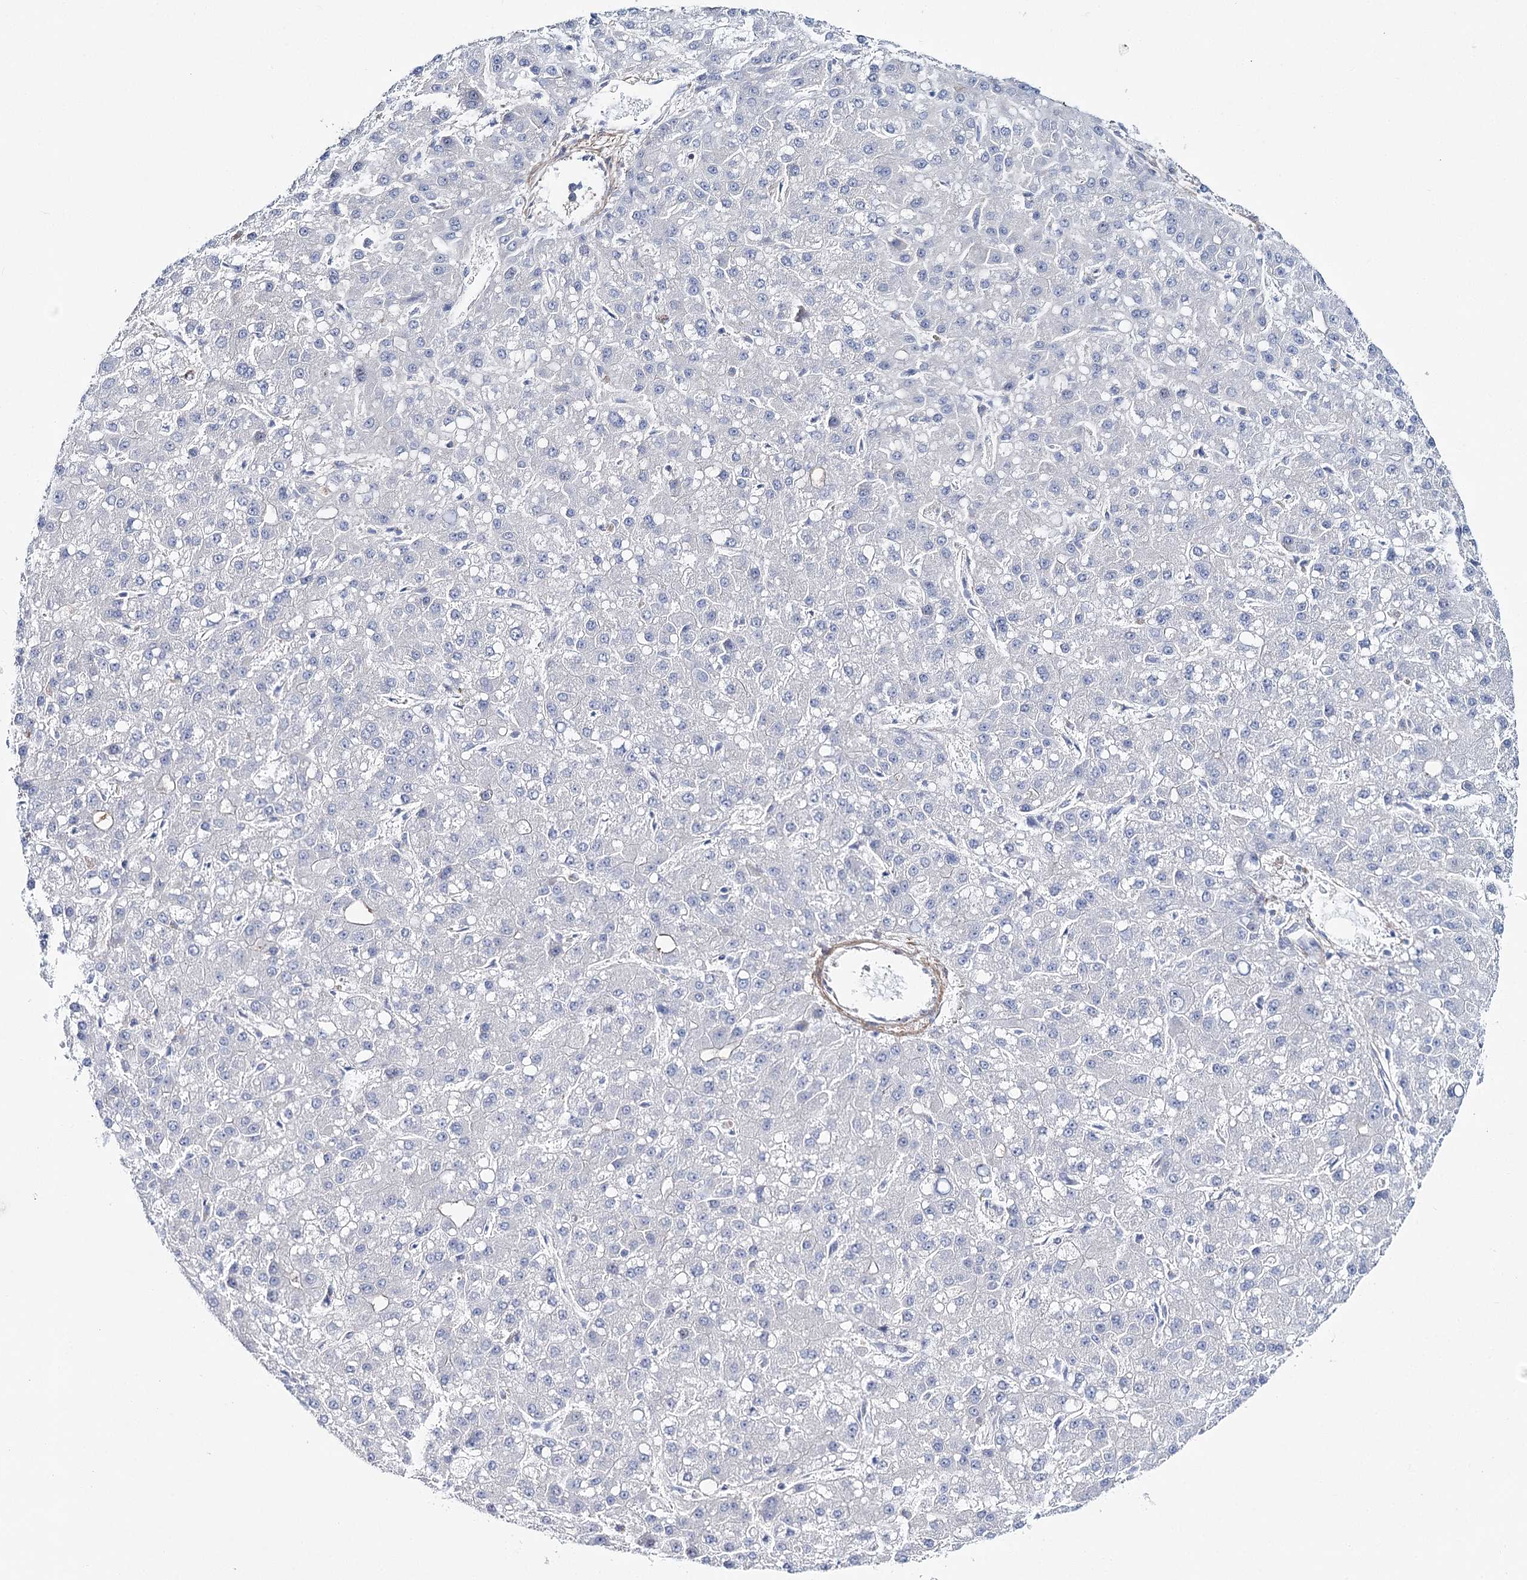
{"staining": {"intensity": "negative", "quantity": "none", "location": "none"}, "tissue": "liver cancer", "cell_type": "Tumor cells", "image_type": "cancer", "snomed": [{"axis": "morphology", "description": "Carcinoma, Hepatocellular, NOS"}, {"axis": "topography", "description": "Liver"}], "caption": "Image shows no protein positivity in tumor cells of liver cancer (hepatocellular carcinoma) tissue. (DAB immunohistochemistry (IHC) visualized using brightfield microscopy, high magnification).", "gene": "ANKRD23", "patient": {"sex": "male", "age": 67}}